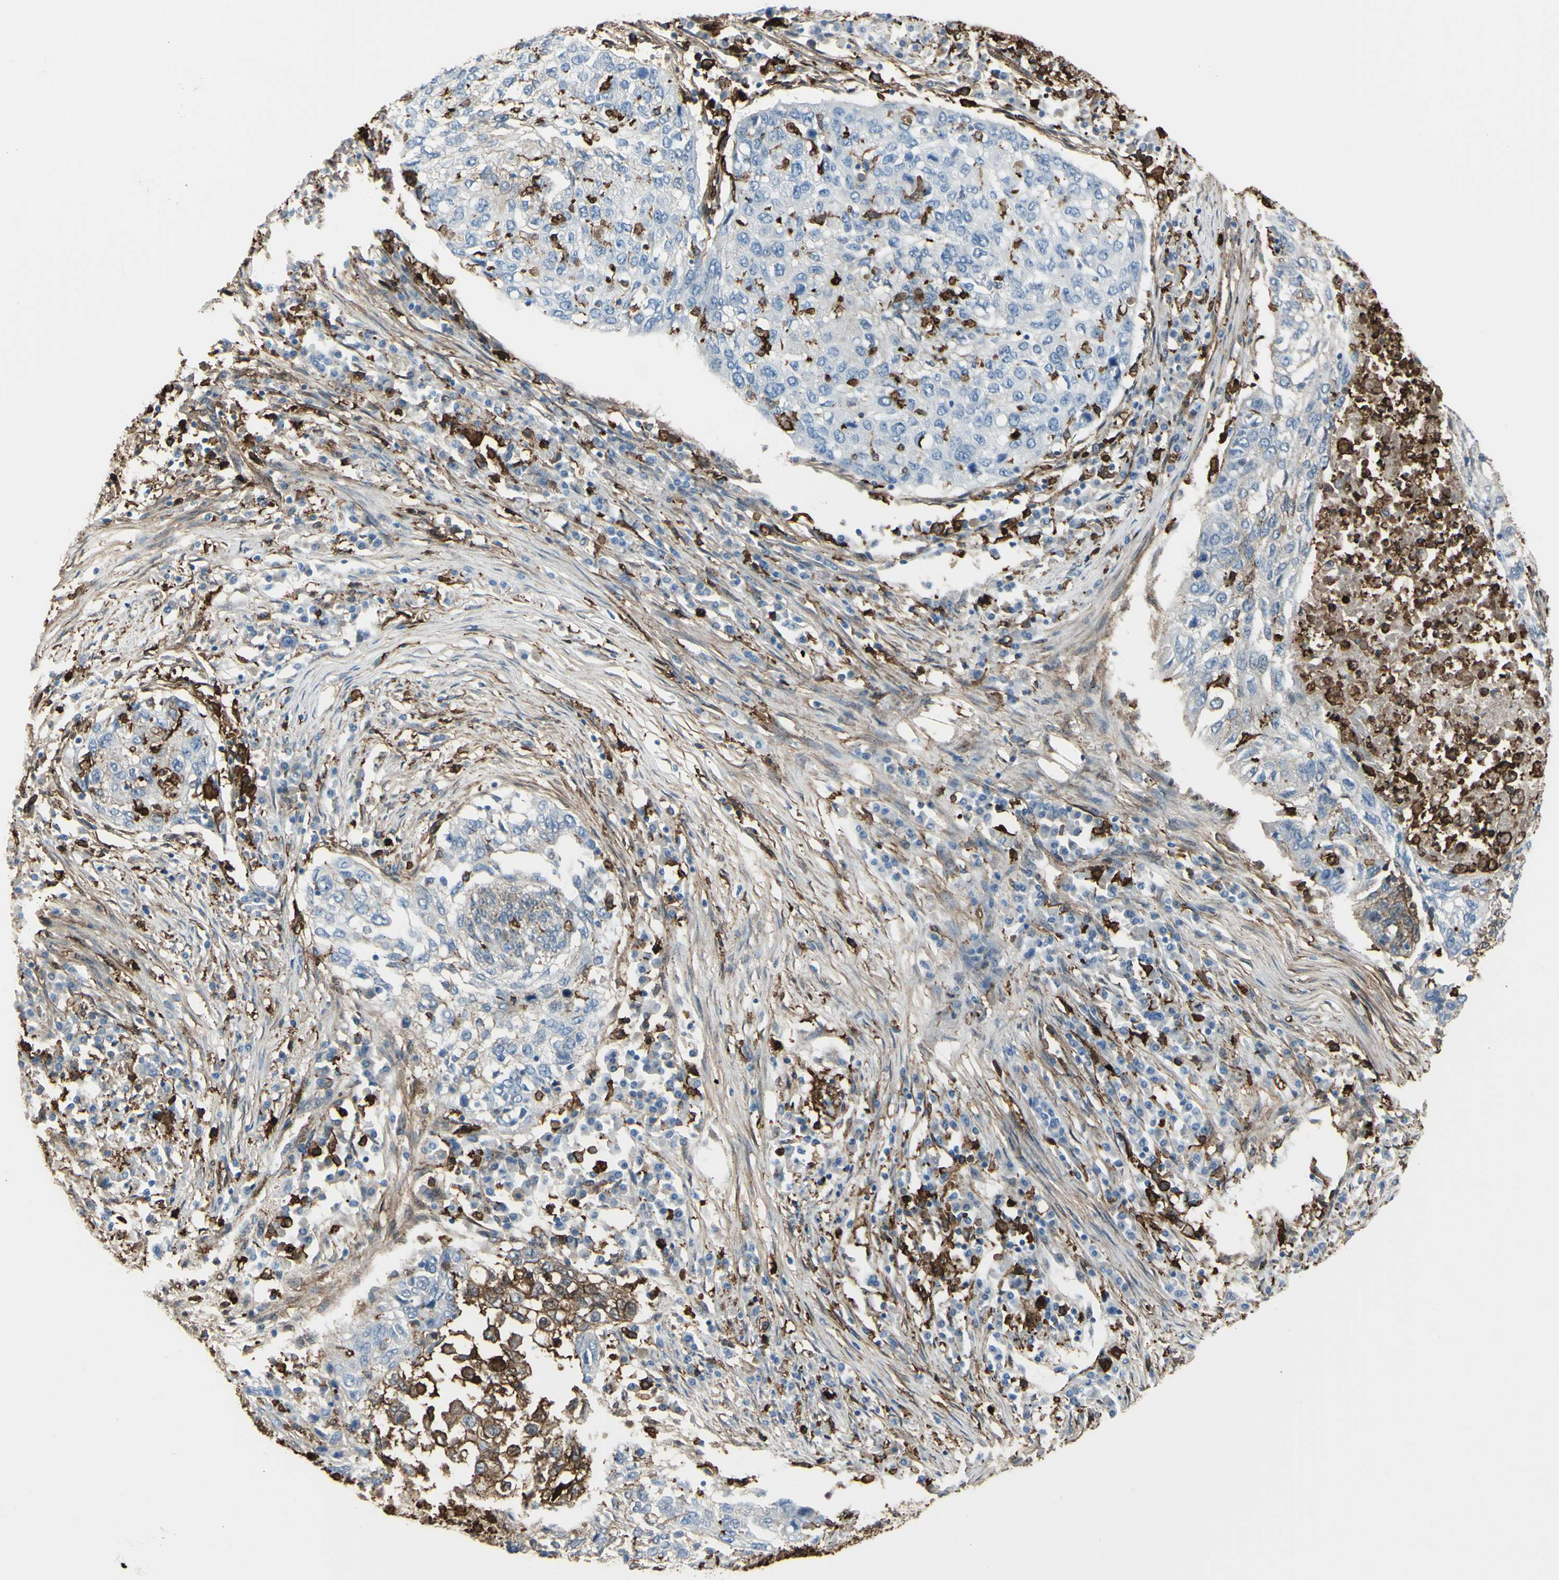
{"staining": {"intensity": "weak", "quantity": ">75%", "location": "cytoplasmic/membranous"}, "tissue": "lung cancer", "cell_type": "Tumor cells", "image_type": "cancer", "snomed": [{"axis": "morphology", "description": "Squamous cell carcinoma, NOS"}, {"axis": "topography", "description": "Lung"}], "caption": "Protein analysis of squamous cell carcinoma (lung) tissue demonstrates weak cytoplasmic/membranous expression in about >75% of tumor cells.", "gene": "GSN", "patient": {"sex": "female", "age": 63}}